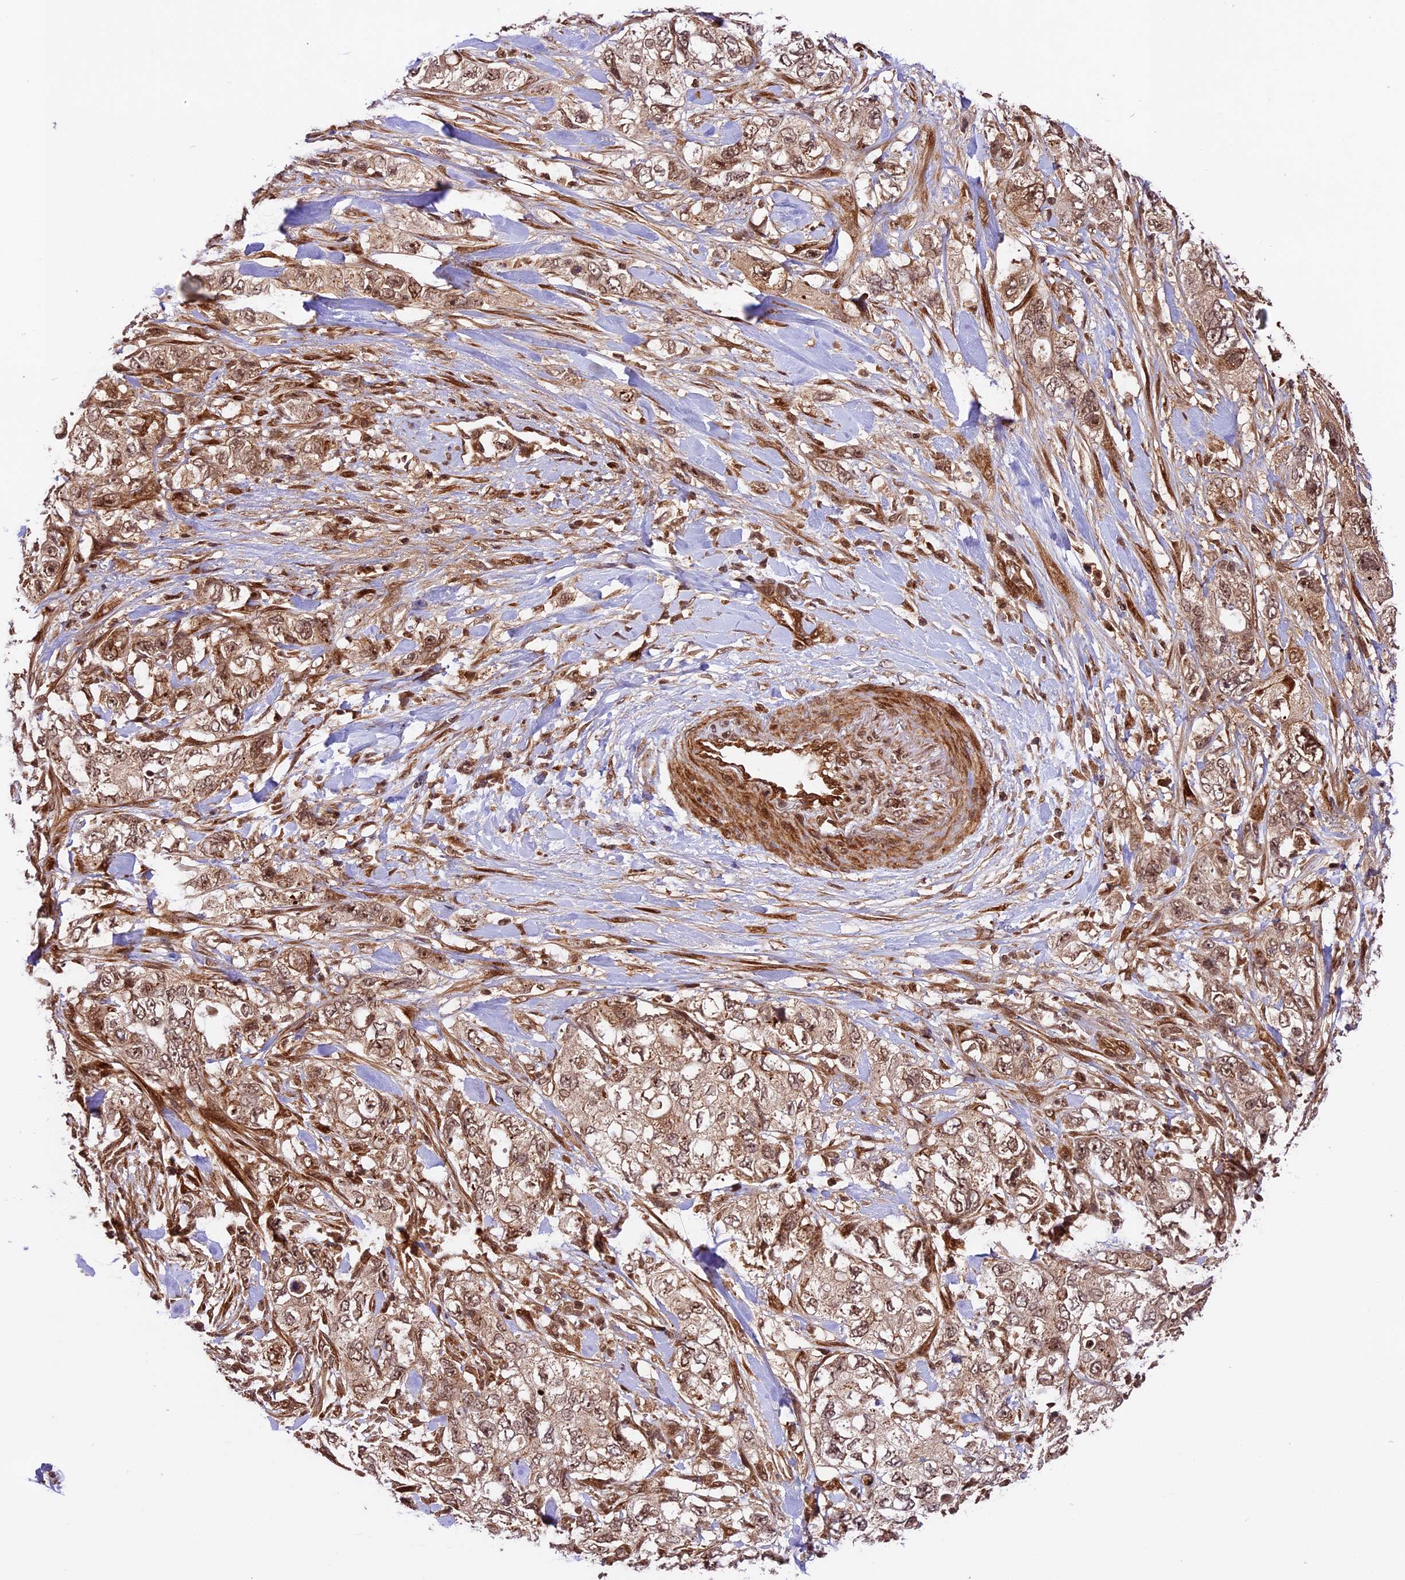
{"staining": {"intensity": "moderate", "quantity": ">75%", "location": "cytoplasmic/membranous,nuclear"}, "tissue": "pancreatic cancer", "cell_type": "Tumor cells", "image_type": "cancer", "snomed": [{"axis": "morphology", "description": "Adenocarcinoma, NOS"}, {"axis": "topography", "description": "Pancreas"}], "caption": "Pancreatic cancer stained for a protein (brown) reveals moderate cytoplasmic/membranous and nuclear positive staining in about >75% of tumor cells.", "gene": "DHX38", "patient": {"sex": "female", "age": 73}}